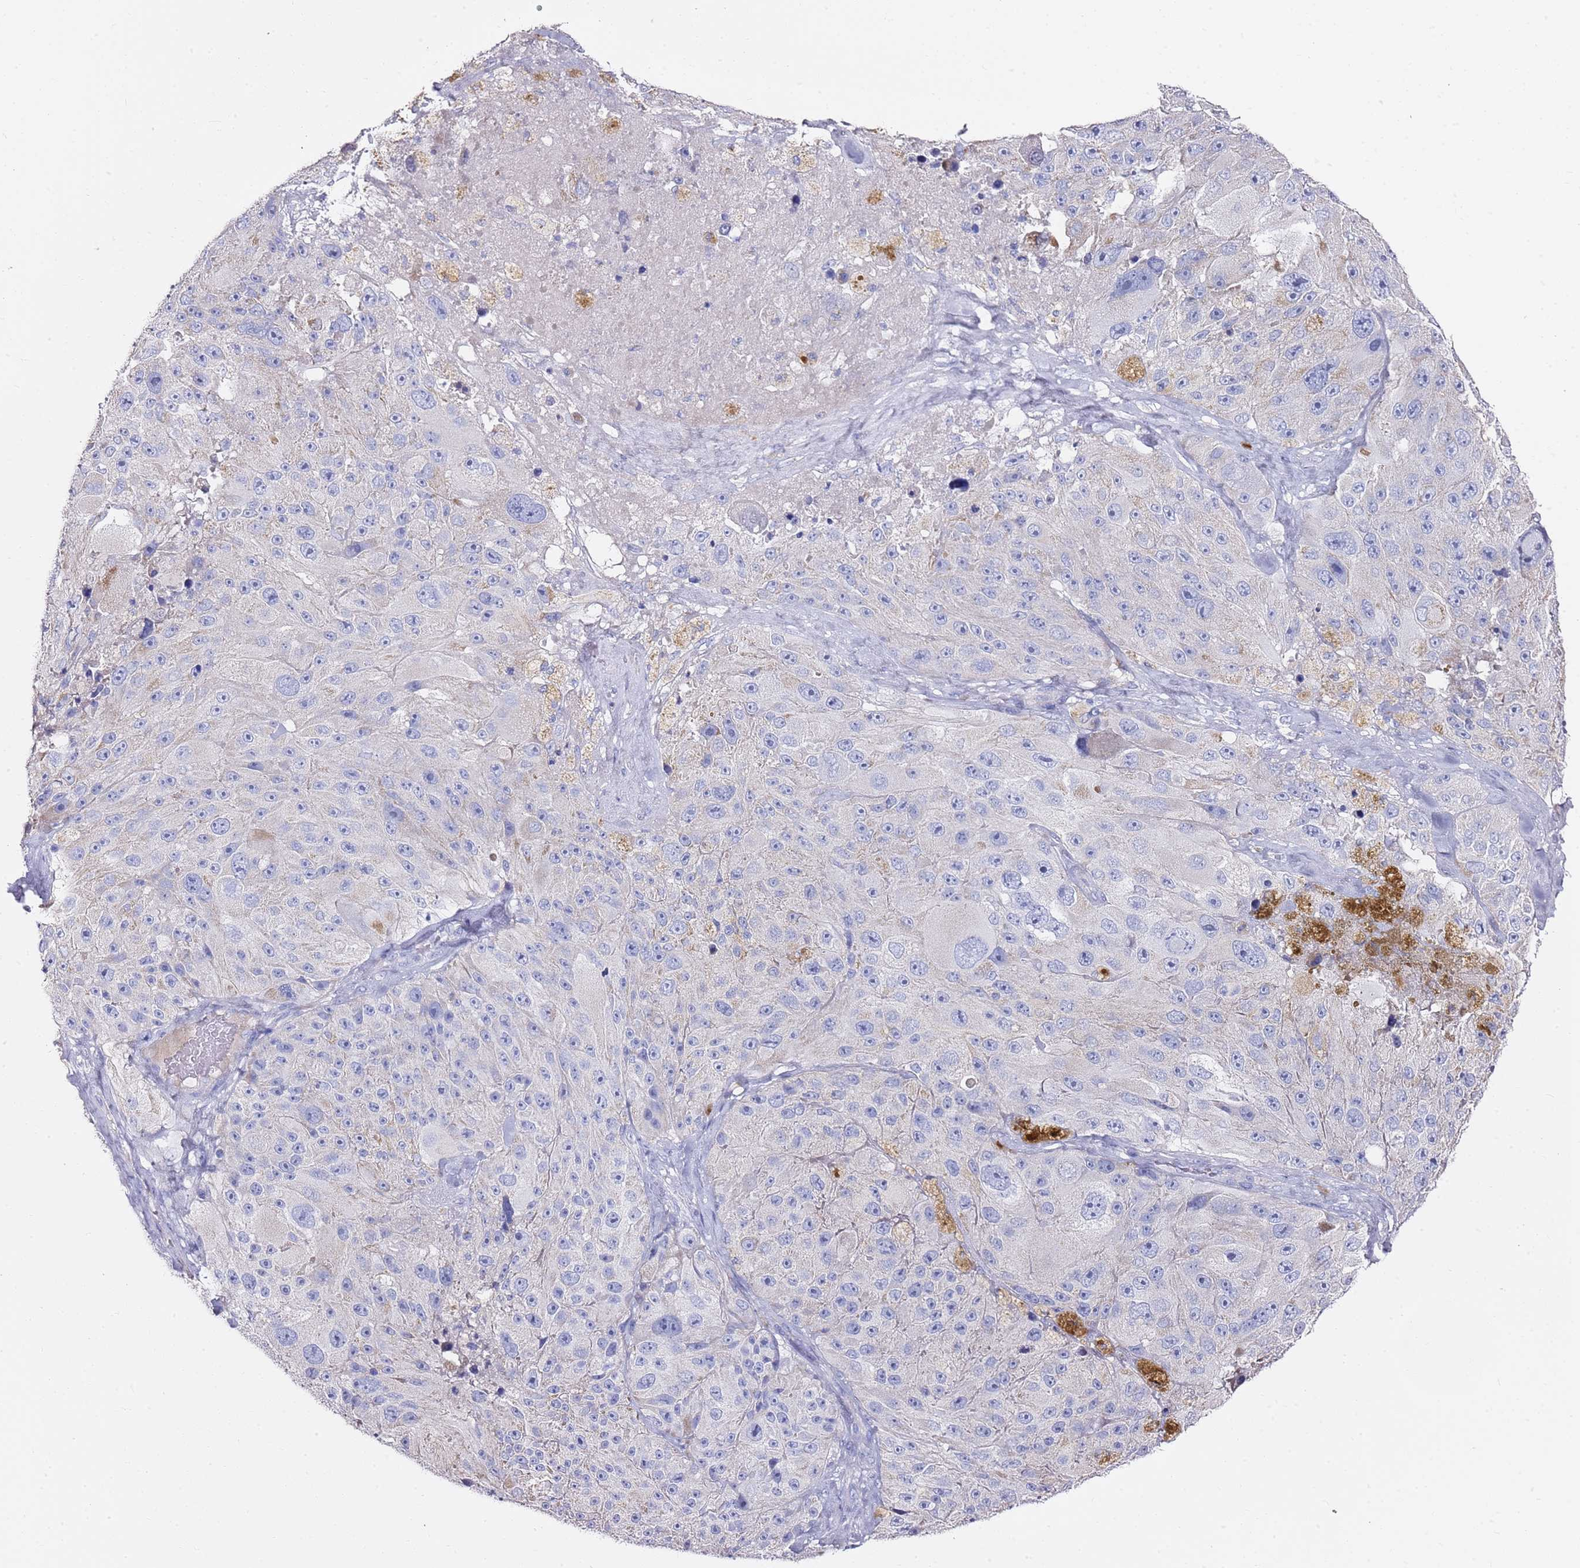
{"staining": {"intensity": "negative", "quantity": "none", "location": "none"}, "tissue": "melanoma", "cell_type": "Tumor cells", "image_type": "cancer", "snomed": [{"axis": "morphology", "description": "Malignant melanoma, Metastatic site"}, {"axis": "topography", "description": "Lymph node"}], "caption": "Malignant melanoma (metastatic site) was stained to show a protein in brown. There is no significant staining in tumor cells.", "gene": "MYBPC3", "patient": {"sex": "male", "age": 62}}